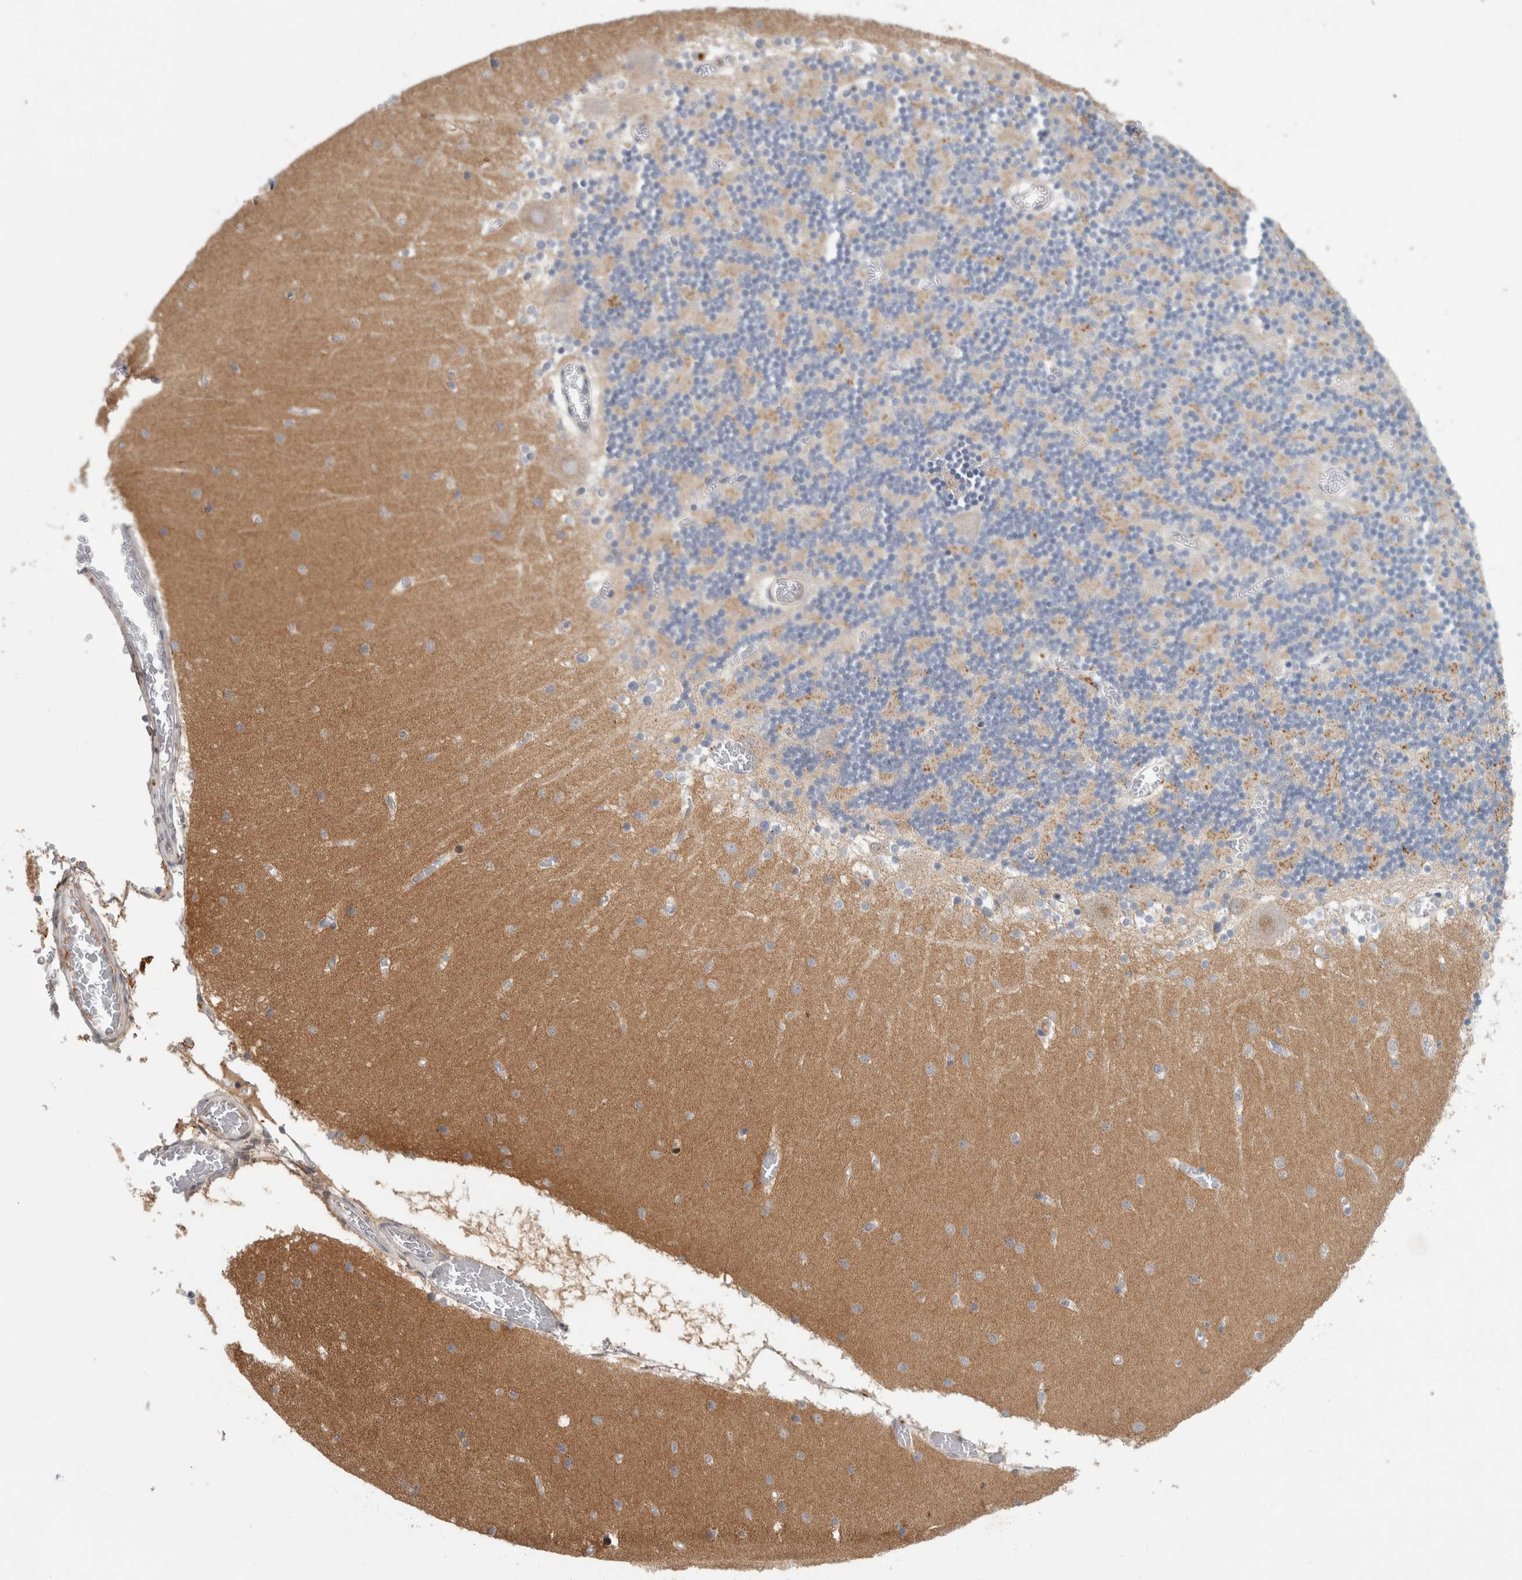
{"staining": {"intensity": "moderate", "quantity": "<25%", "location": "cytoplasmic/membranous"}, "tissue": "cerebellum", "cell_type": "Cells in granular layer", "image_type": "normal", "snomed": [{"axis": "morphology", "description": "Normal tissue, NOS"}, {"axis": "topography", "description": "Cerebellum"}], "caption": "Cerebellum stained with DAB (3,3'-diaminobenzidine) IHC displays low levels of moderate cytoplasmic/membranous positivity in approximately <25% of cells in granular layer. (Brightfield microscopy of DAB IHC at high magnification).", "gene": "RBM48", "patient": {"sex": "female", "age": 28}}